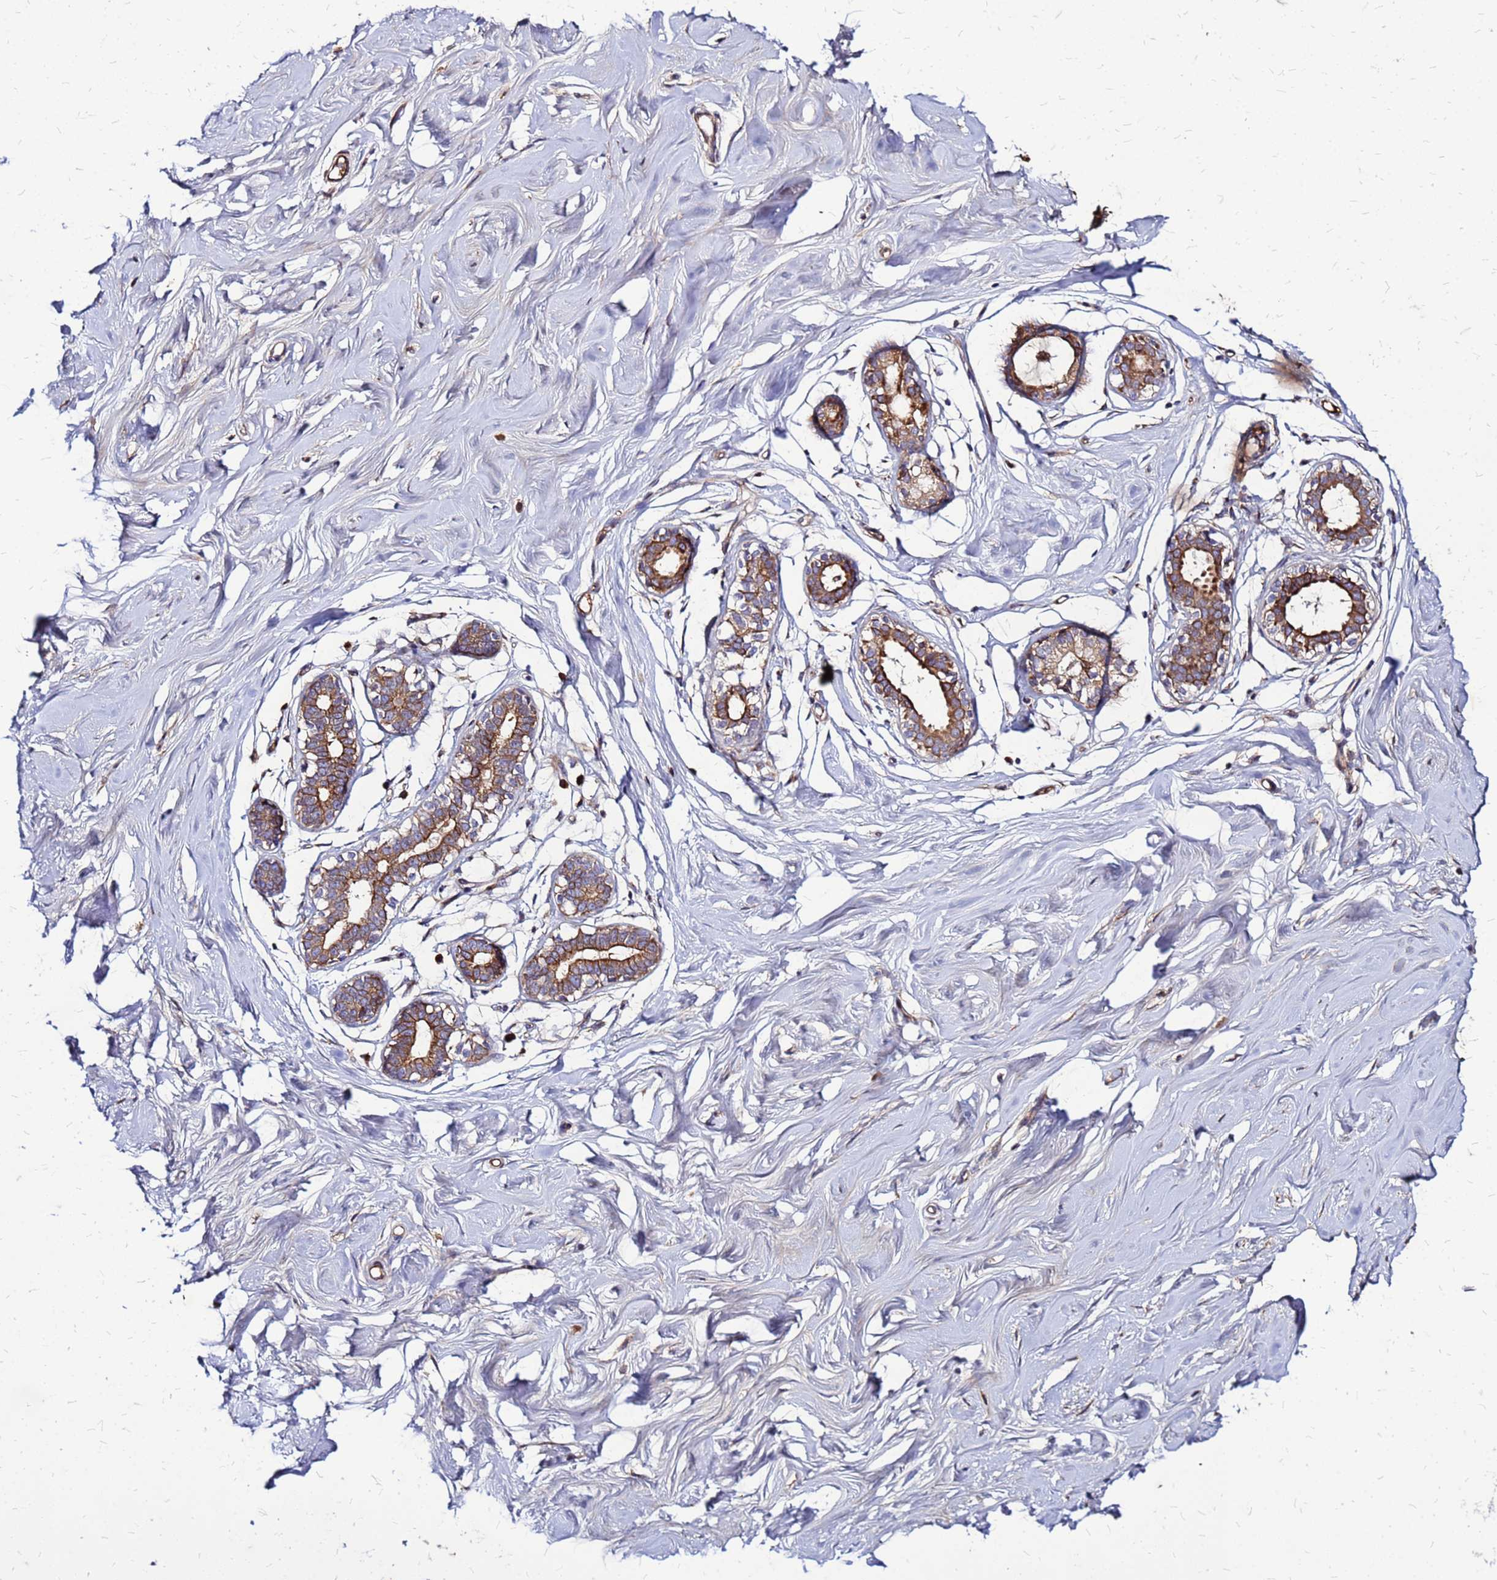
{"staining": {"intensity": "negative", "quantity": "none", "location": "none"}, "tissue": "breast", "cell_type": "Adipocytes", "image_type": "normal", "snomed": [{"axis": "morphology", "description": "Normal tissue, NOS"}, {"axis": "morphology", "description": "Adenoma, NOS"}, {"axis": "topography", "description": "Breast"}], "caption": "Immunohistochemistry (IHC) photomicrograph of unremarkable breast: human breast stained with DAB (3,3'-diaminobenzidine) shows no significant protein positivity in adipocytes. (Brightfield microscopy of DAB (3,3'-diaminobenzidine) IHC at high magnification).", "gene": "VMO1", "patient": {"sex": "female", "age": 23}}